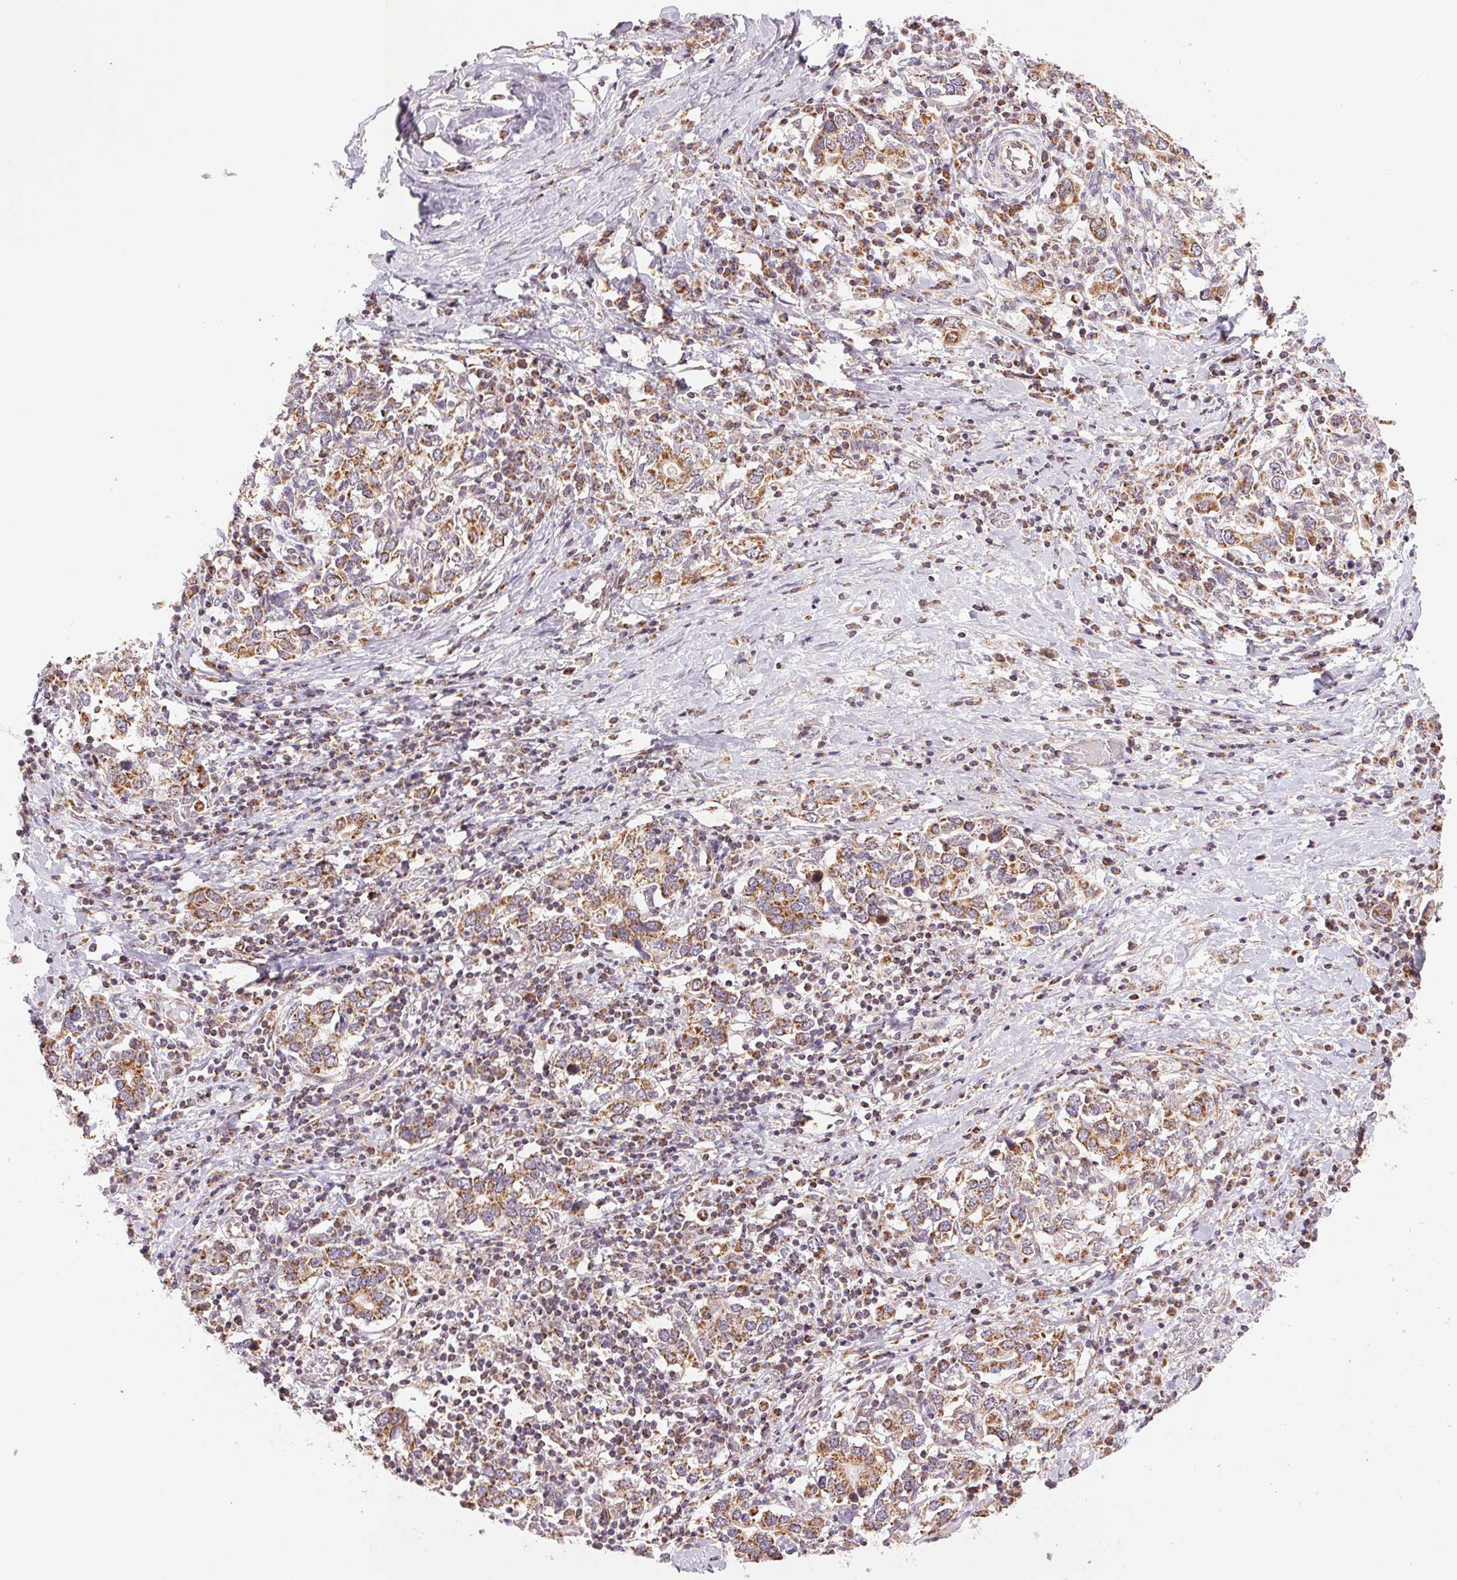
{"staining": {"intensity": "moderate", "quantity": ">75%", "location": "cytoplasmic/membranous"}, "tissue": "stomach cancer", "cell_type": "Tumor cells", "image_type": "cancer", "snomed": [{"axis": "morphology", "description": "Adenocarcinoma, NOS"}, {"axis": "topography", "description": "Stomach, upper"}, {"axis": "topography", "description": "Stomach"}], "caption": "Stomach adenocarcinoma tissue reveals moderate cytoplasmic/membranous staining in approximately >75% of tumor cells (DAB = brown stain, brightfield microscopy at high magnification).", "gene": "MATCAP1", "patient": {"sex": "male", "age": 62}}